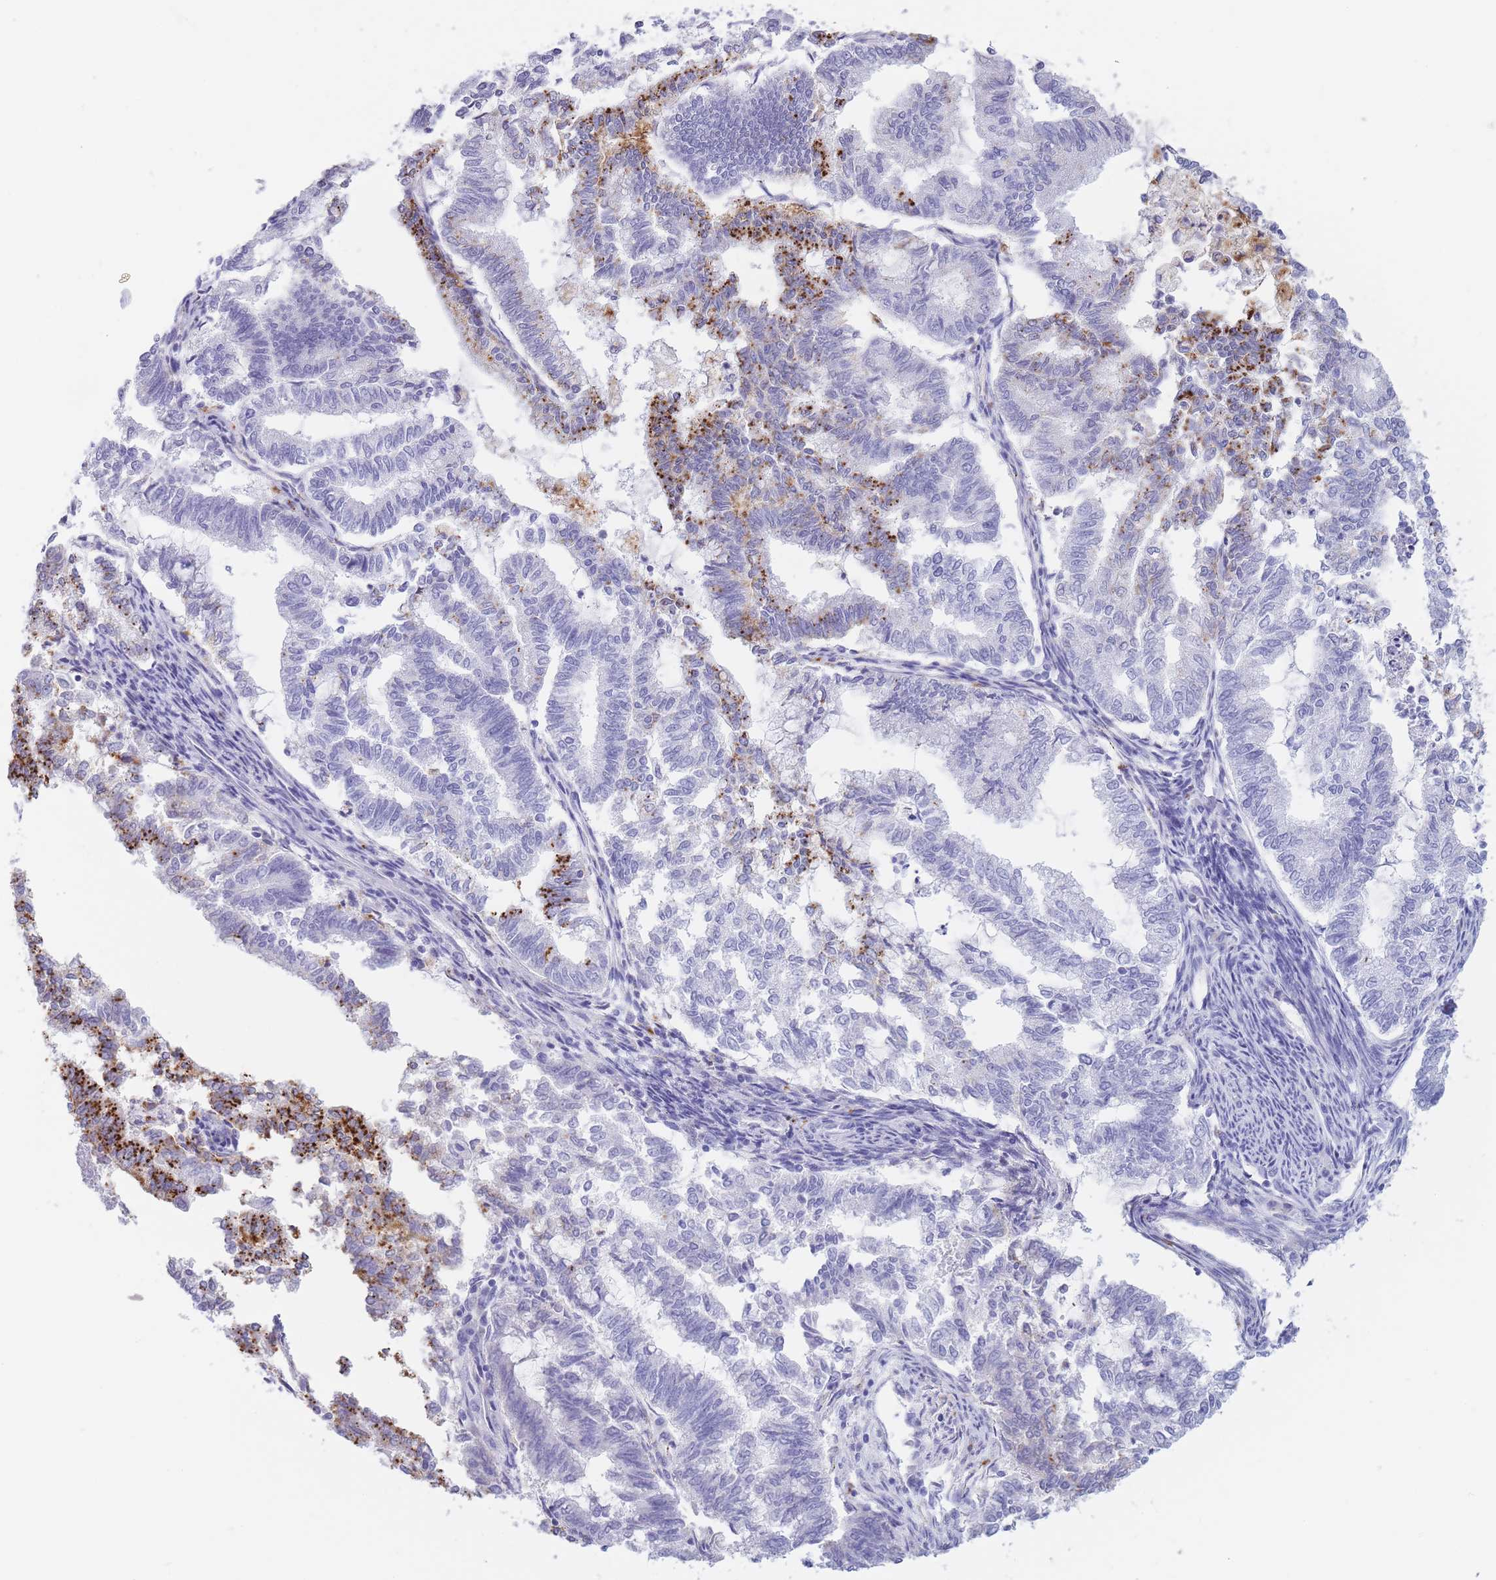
{"staining": {"intensity": "moderate", "quantity": "<25%", "location": "cytoplasmic/membranous"}, "tissue": "endometrial cancer", "cell_type": "Tumor cells", "image_type": "cancer", "snomed": [{"axis": "morphology", "description": "Adenocarcinoma, NOS"}, {"axis": "topography", "description": "Endometrium"}], "caption": "Endometrial cancer stained with immunohistochemistry (IHC) demonstrates moderate cytoplasmic/membranous staining in approximately <25% of tumor cells.", "gene": "GAA", "patient": {"sex": "female", "age": 79}}